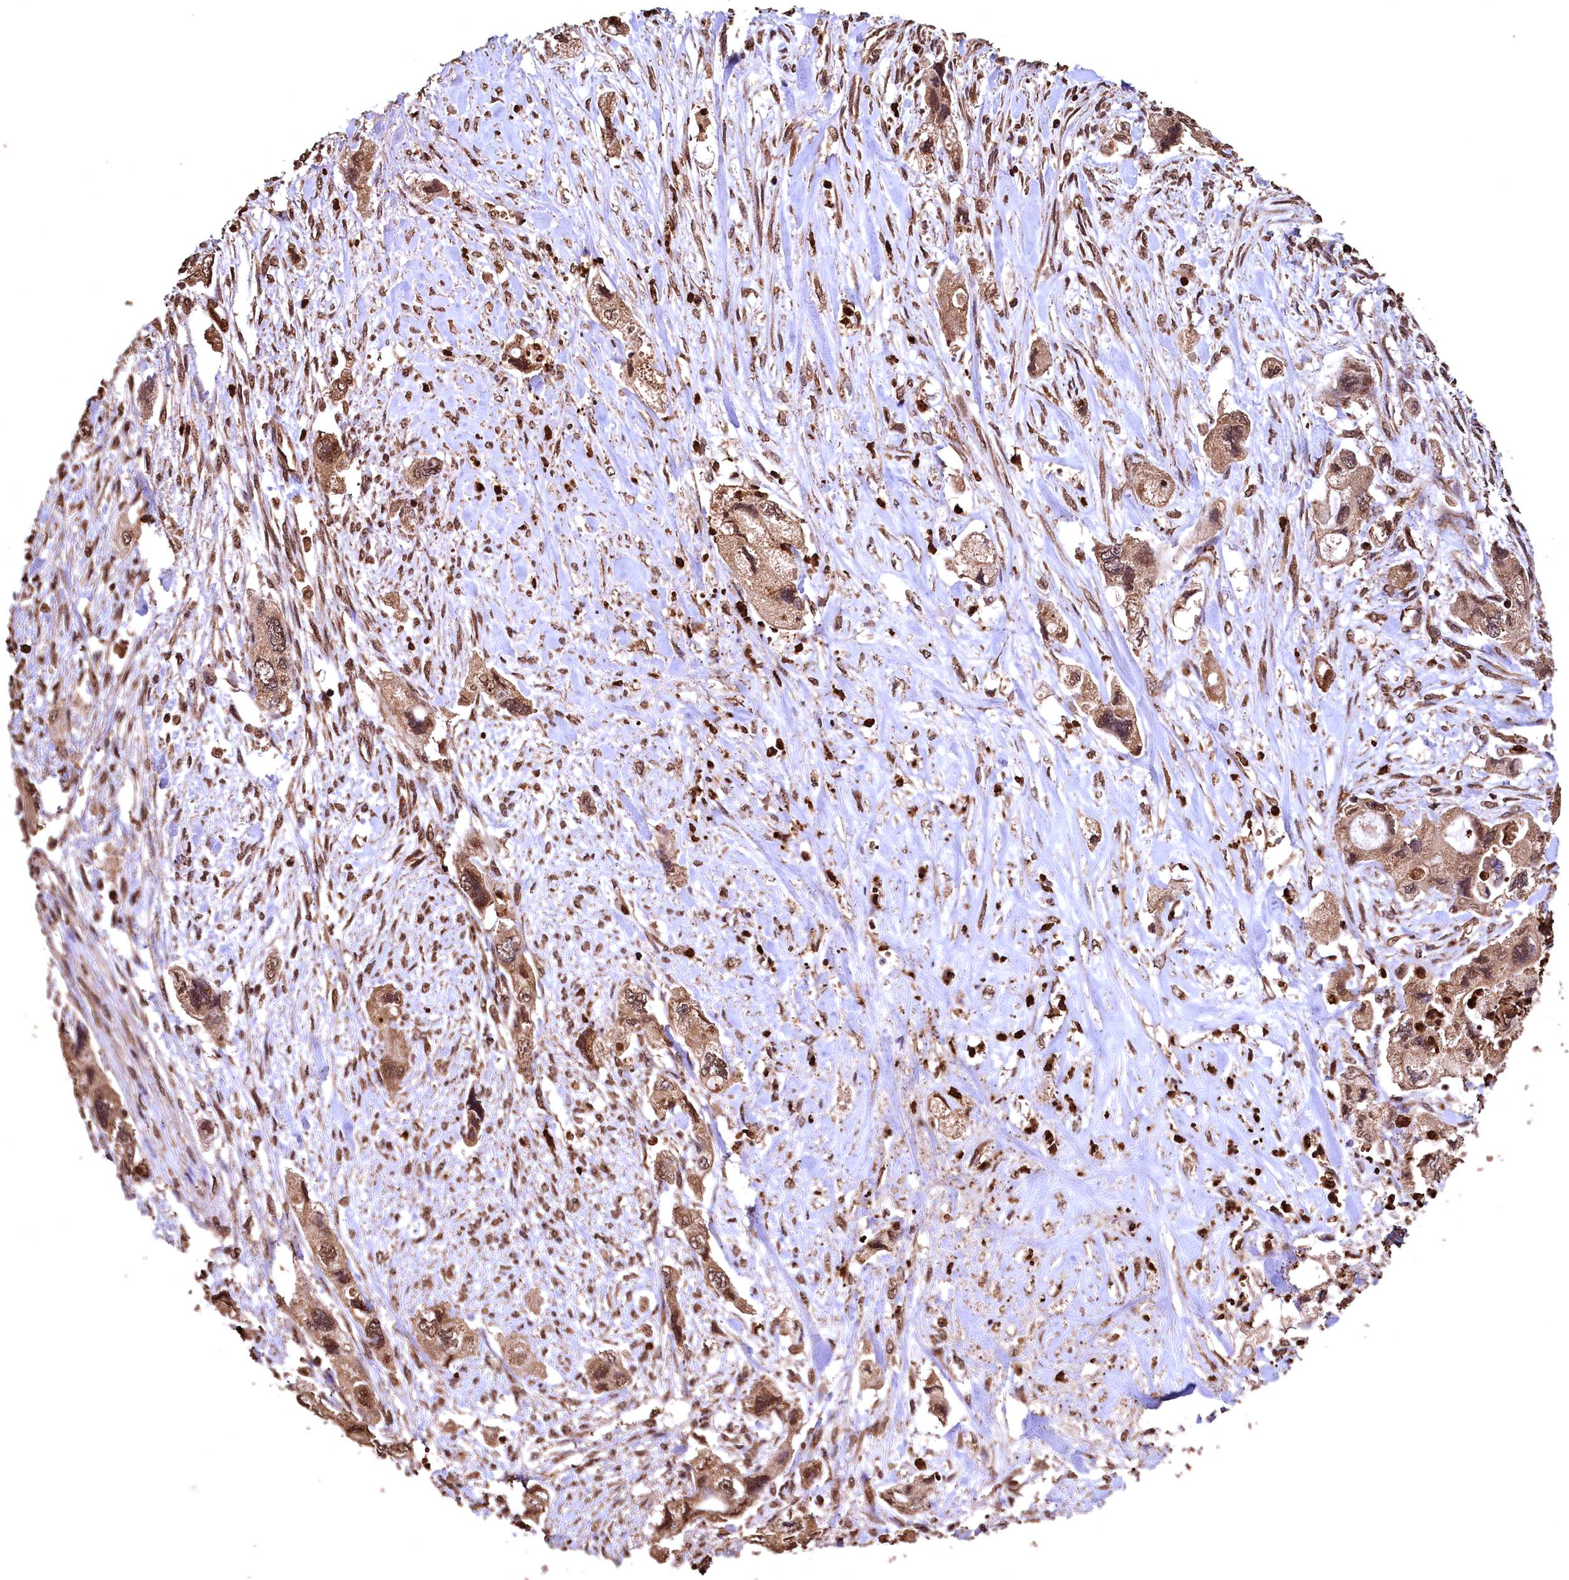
{"staining": {"intensity": "moderate", "quantity": ">75%", "location": "cytoplasmic/membranous,nuclear"}, "tissue": "pancreatic cancer", "cell_type": "Tumor cells", "image_type": "cancer", "snomed": [{"axis": "morphology", "description": "Adenocarcinoma, NOS"}, {"axis": "topography", "description": "Pancreas"}], "caption": "Immunohistochemical staining of pancreatic cancer reveals medium levels of moderate cytoplasmic/membranous and nuclear protein staining in approximately >75% of tumor cells.", "gene": "CEP57L1", "patient": {"sex": "female", "age": 73}}